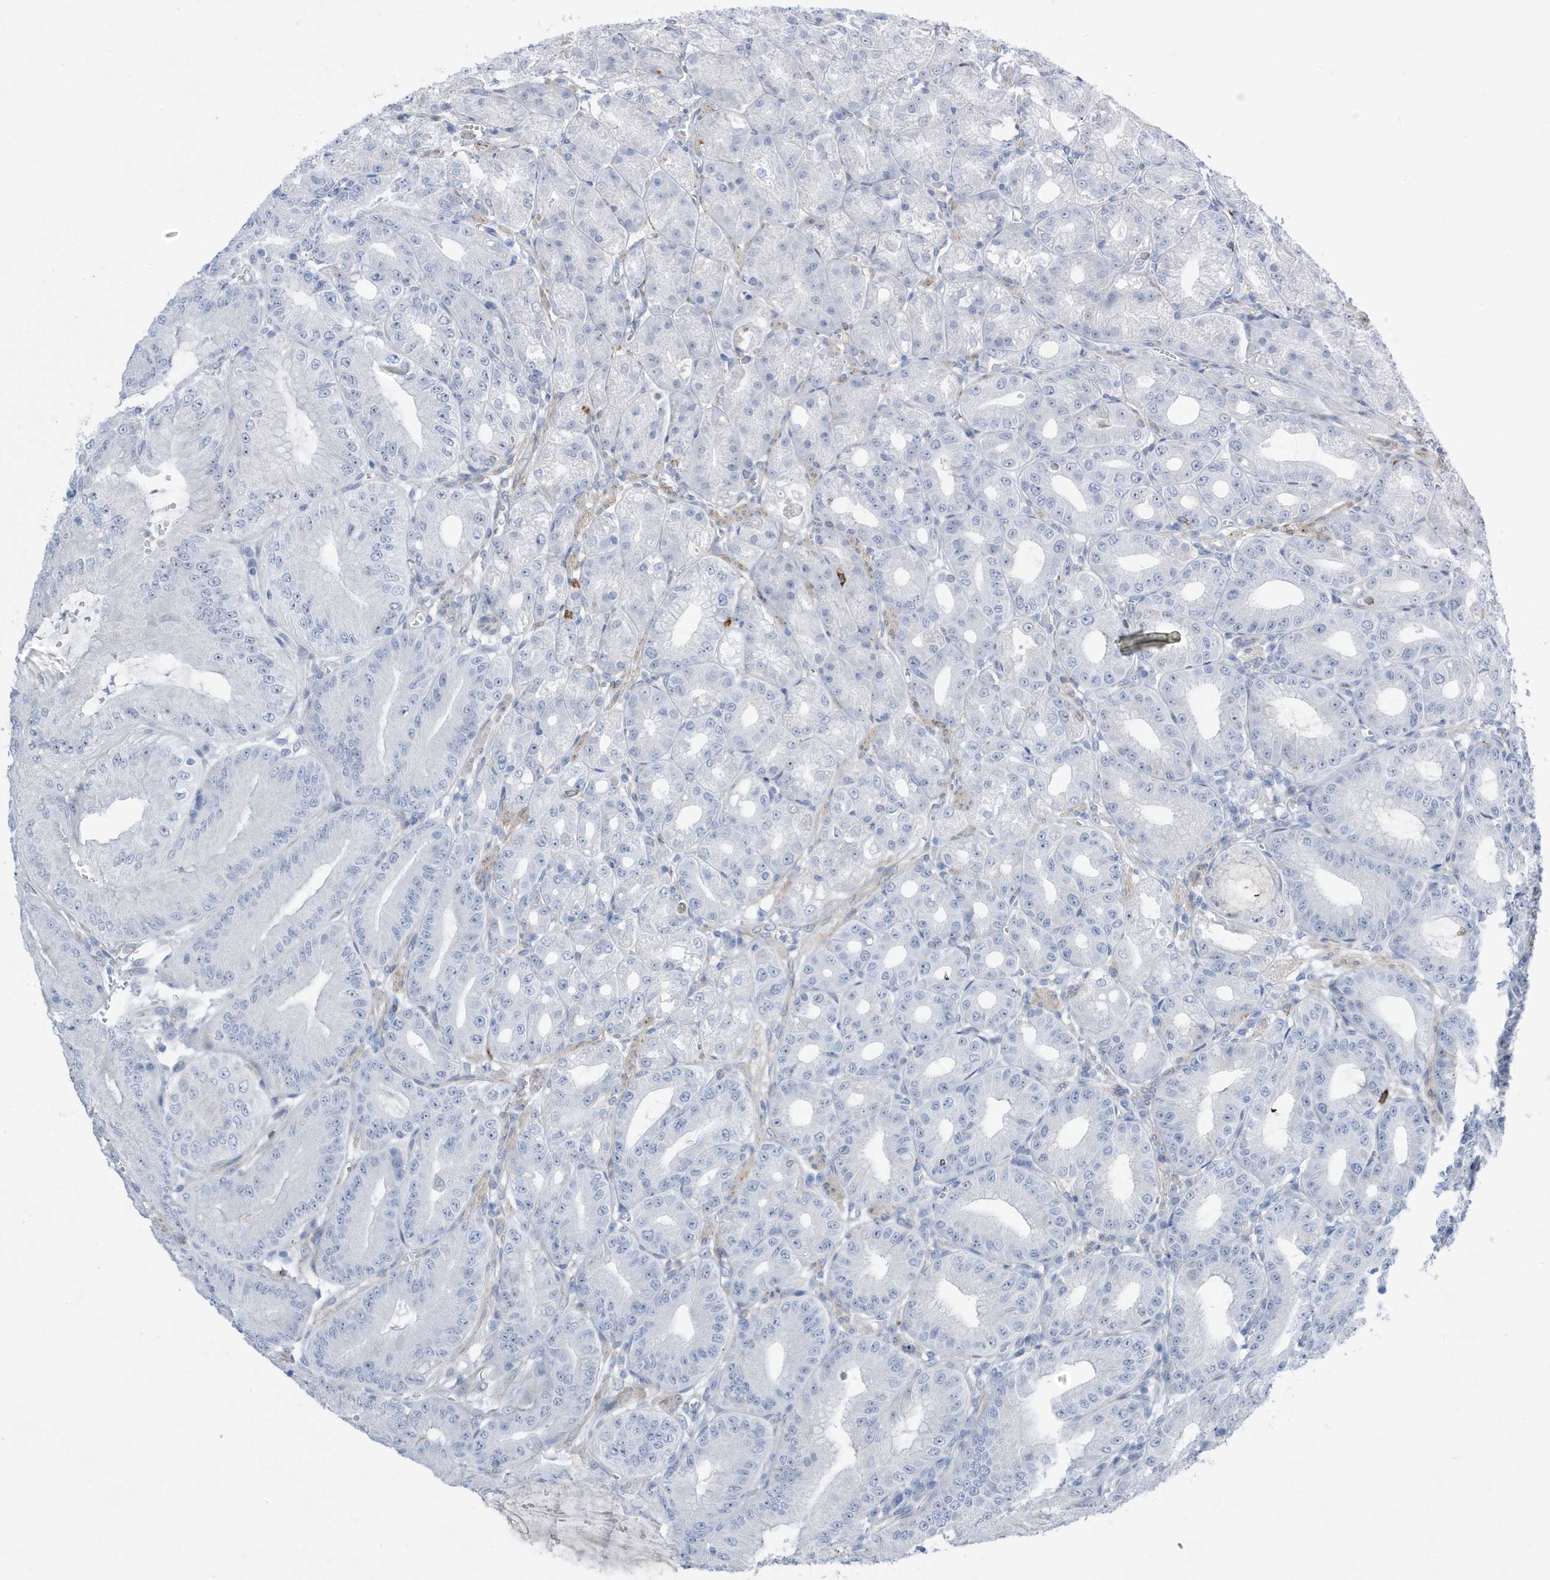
{"staining": {"intensity": "negative", "quantity": "none", "location": "none"}, "tissue": "stomach", "cell_type": "Glandular cells", "image_type": "normal", "snomed": [{"axis": "morphology", "description": "Normal tissue, NOS"}, {"axis": "topography", "description": "Stomach, lower"}], "caption": "Immunohistochemical staining of normal stomach reveals no significant staining in glandular cells. Brightfield microscopy of IHC stained with DAB (brown) and hematoxylin (blue), captured at high magnification.", "gene": "SEMA3F", "patient": {"sex": "male", "age": 71}}